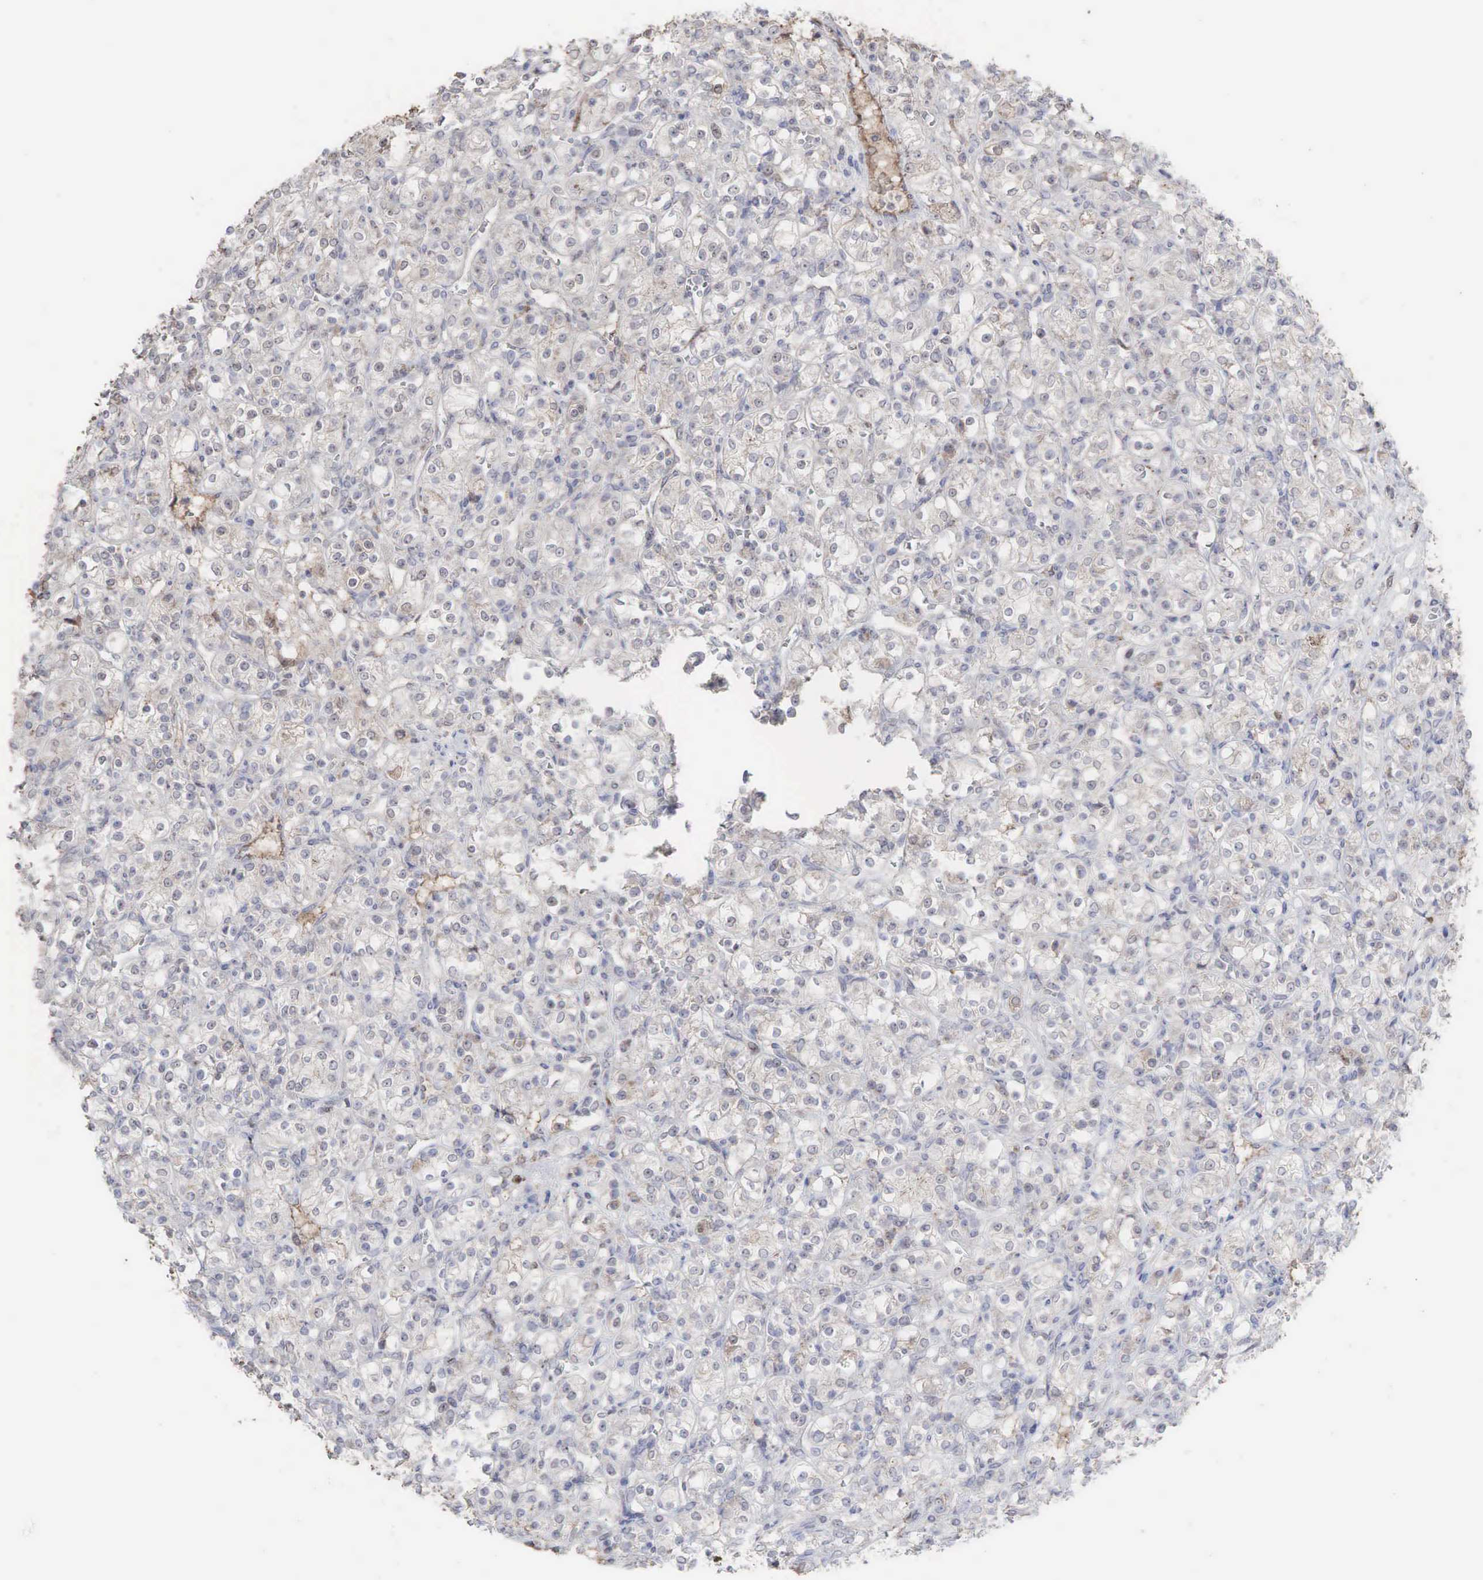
{"staining": {"intensity": "weak", "quantity": ">75%", "location": "cytoplasmic/membranous"}, "tissue": "renal cancer", "cell_type": "Tumor cells", "image_type": "cancer", "snomed": [{"axis": "morphology", "description": "Adenocarcinoma, NOS"}, {"axis": "topography", "description": "Kidney"}], "caption": "Renal cancer (adenocarcinoma) was stained to show a protein in brown. There is low levels of weak cytoplasmic/membranous expression in about >75% of tumor cells.", "gene": "DKC1", "patient": {"sex": "male", "age": 77}}